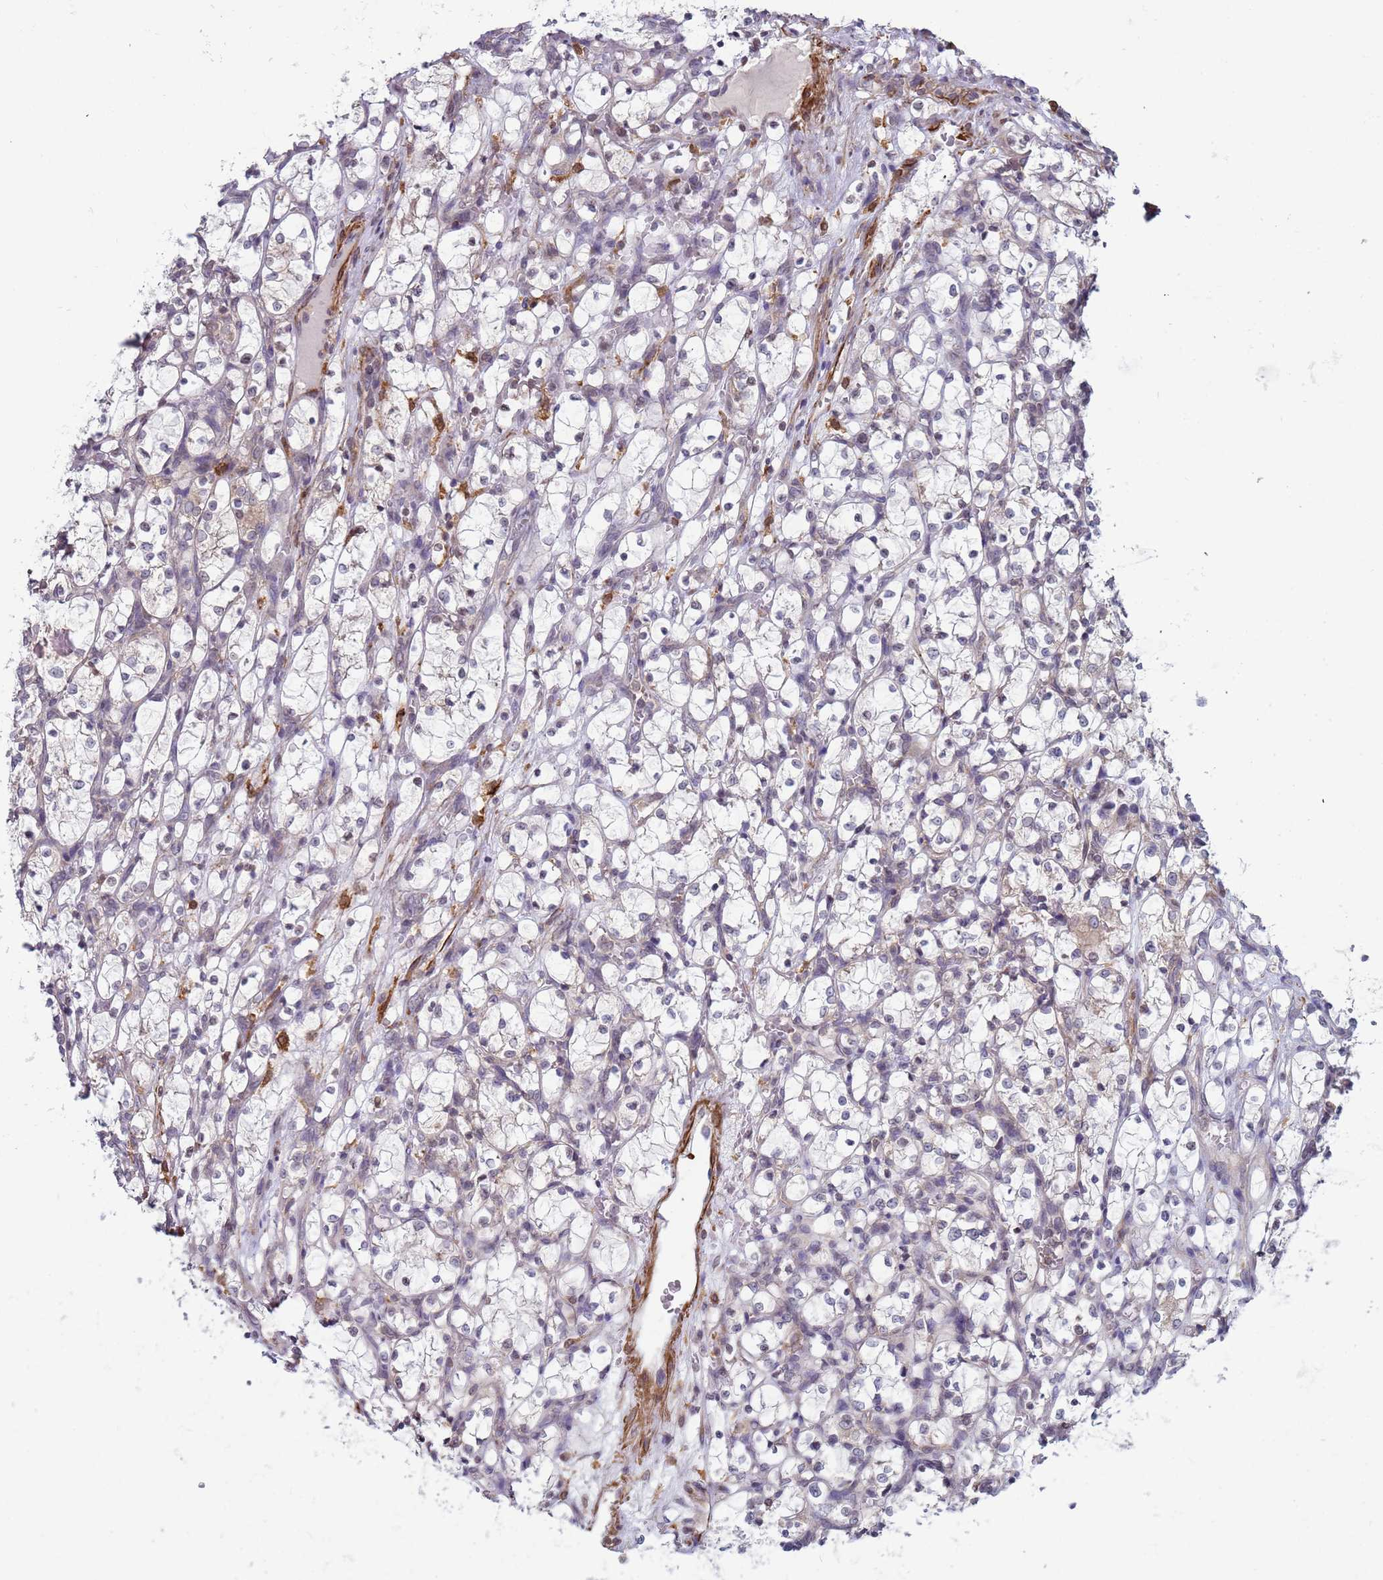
{"staining": {"intensity": "negative", "quantity": "none", "location": "none"}, "tissue": "renal cancer", "cell_type": "Tumor cells", "image_type": "cancer", "snomed": [{"axis": "morphology", "description": "Adenocarcinoma, NOS"}, {"axis": "topography", "description": "Kidney"}], "caption": "Immunohistochemical staining of renal cancer (adenocarcinoma) shows no significant positivity in tumor cells.", "gene": "SNAPC4", "patient": {"sex": "female", "age": 69}}